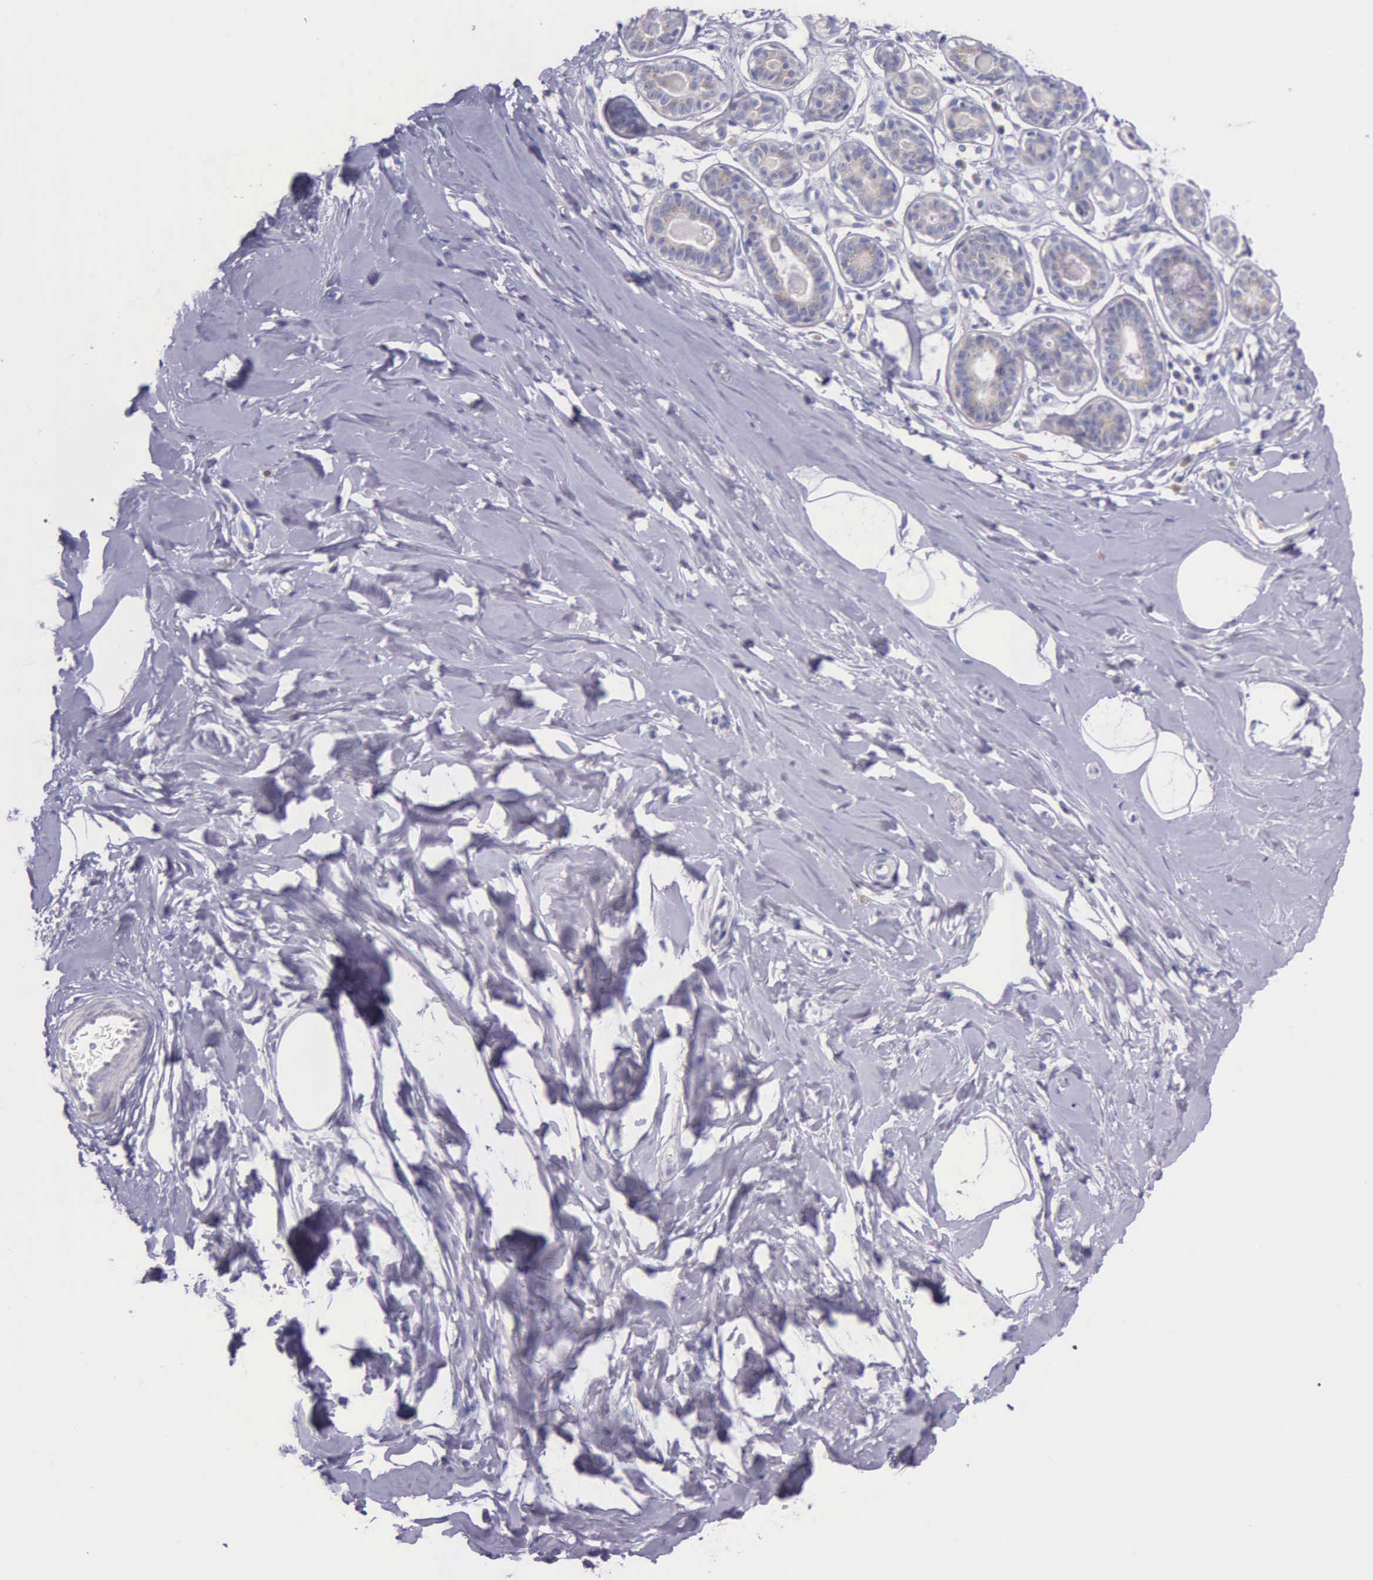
{"staining": {"intensity": "negative", "quantity": "none", "location": "none"}, "tissue": "breast", "cell_type": "Adipocytes", "image_type": "normal", "snomed": [{"axis": "morphology", "description": "Normal tissue, NOS"}, {"axis": "topography", "description": "Breast"}], "caption": "IHC of unremarkable human breast reveals no staining in adipocytes.", "gene": "CTAGE15", "patient": {"sex": "female", "age": 44}}